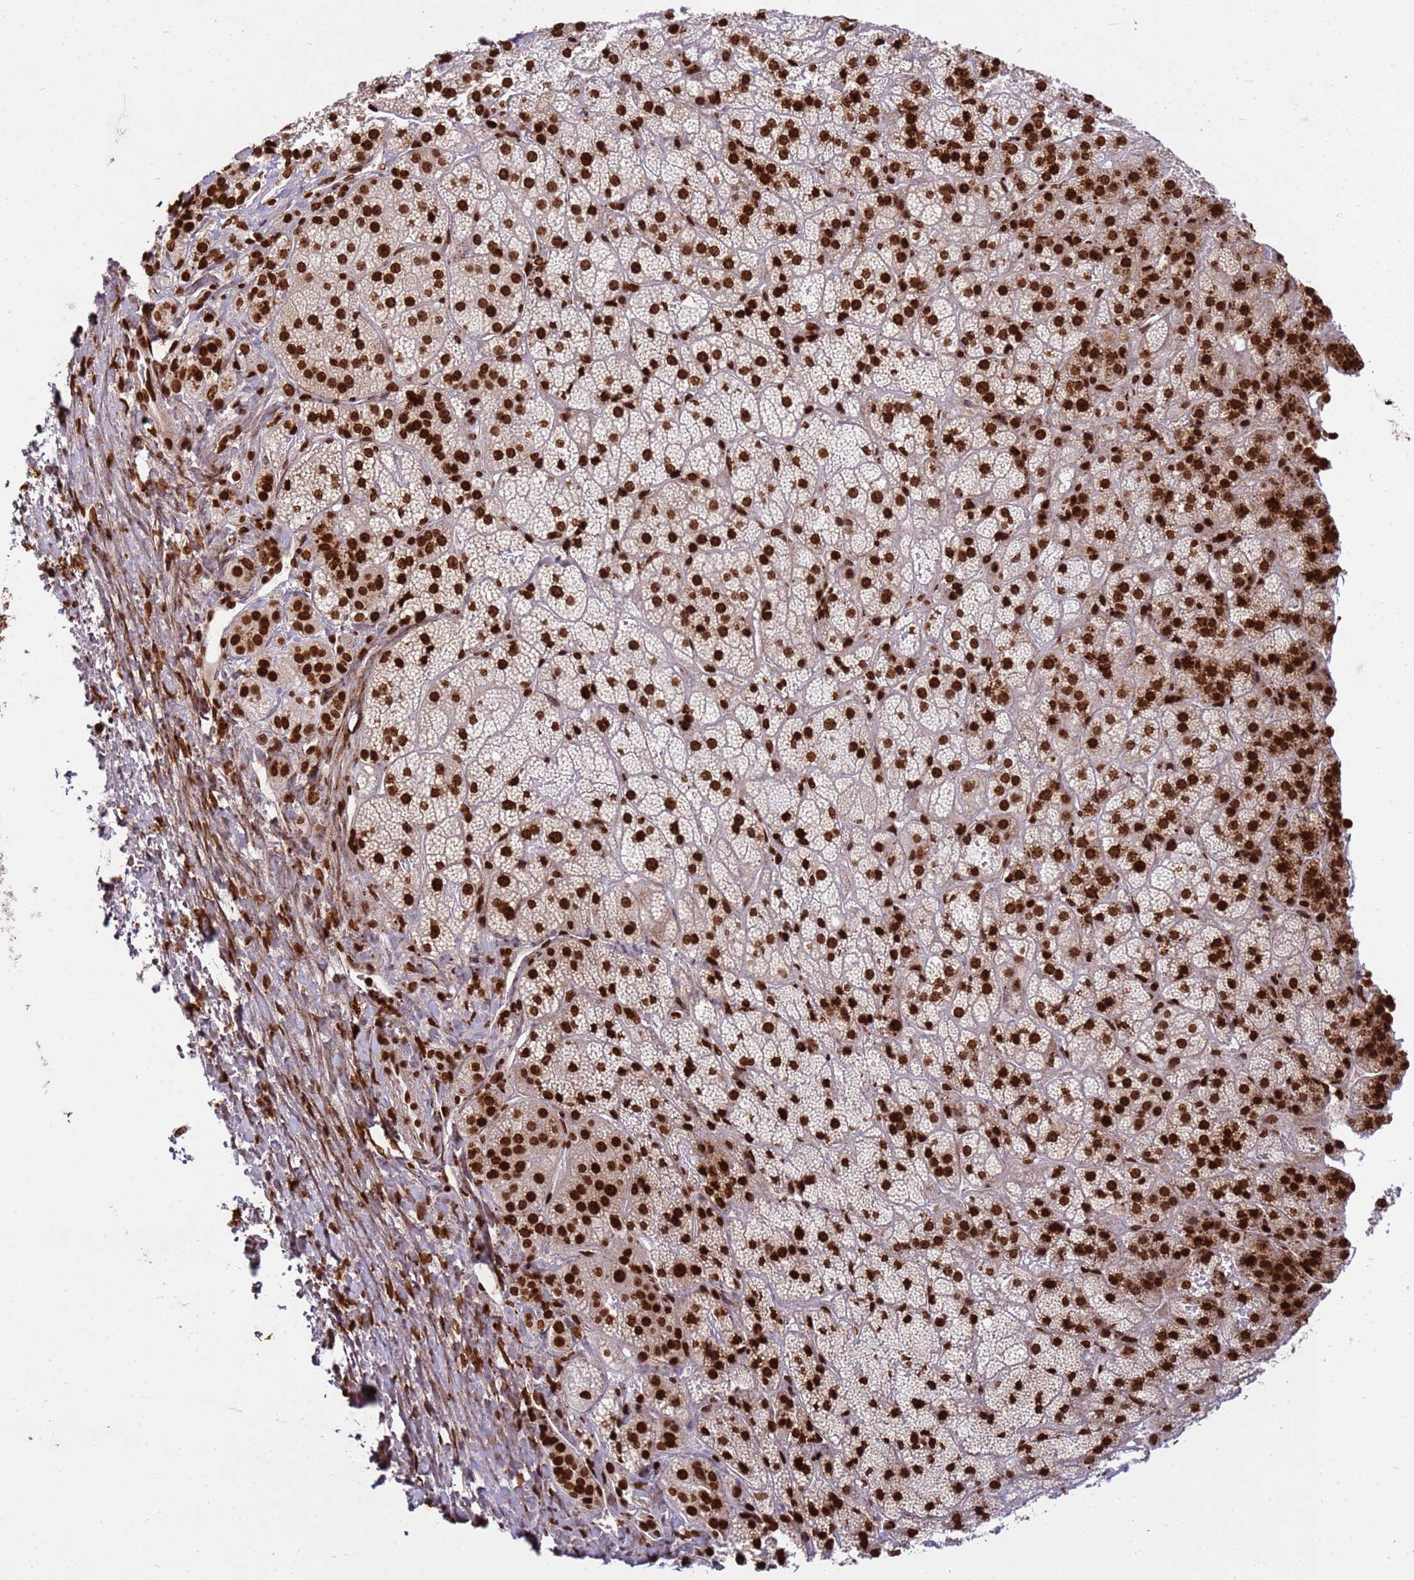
{"staining": {"intensity": "strong", "quantity": ">75%", "location": "nuclear"}, "tissue": "adrenal gland", "cell_type": "Glandular cells", "image_type": "normal", "snomed": [{"axis": "morphology", "description": "Normal tissue, NOS"}, {"axis": "topography", "description": "Adrenal gland"}], "caption": "DAB immunohistochemical staining of unremarkable adrenal gland demonstrates strong nuclear protein positivity in approximately >75% of glandular cells.", "gene": "H3", "patient": {"sex": "female", "age": 70}}